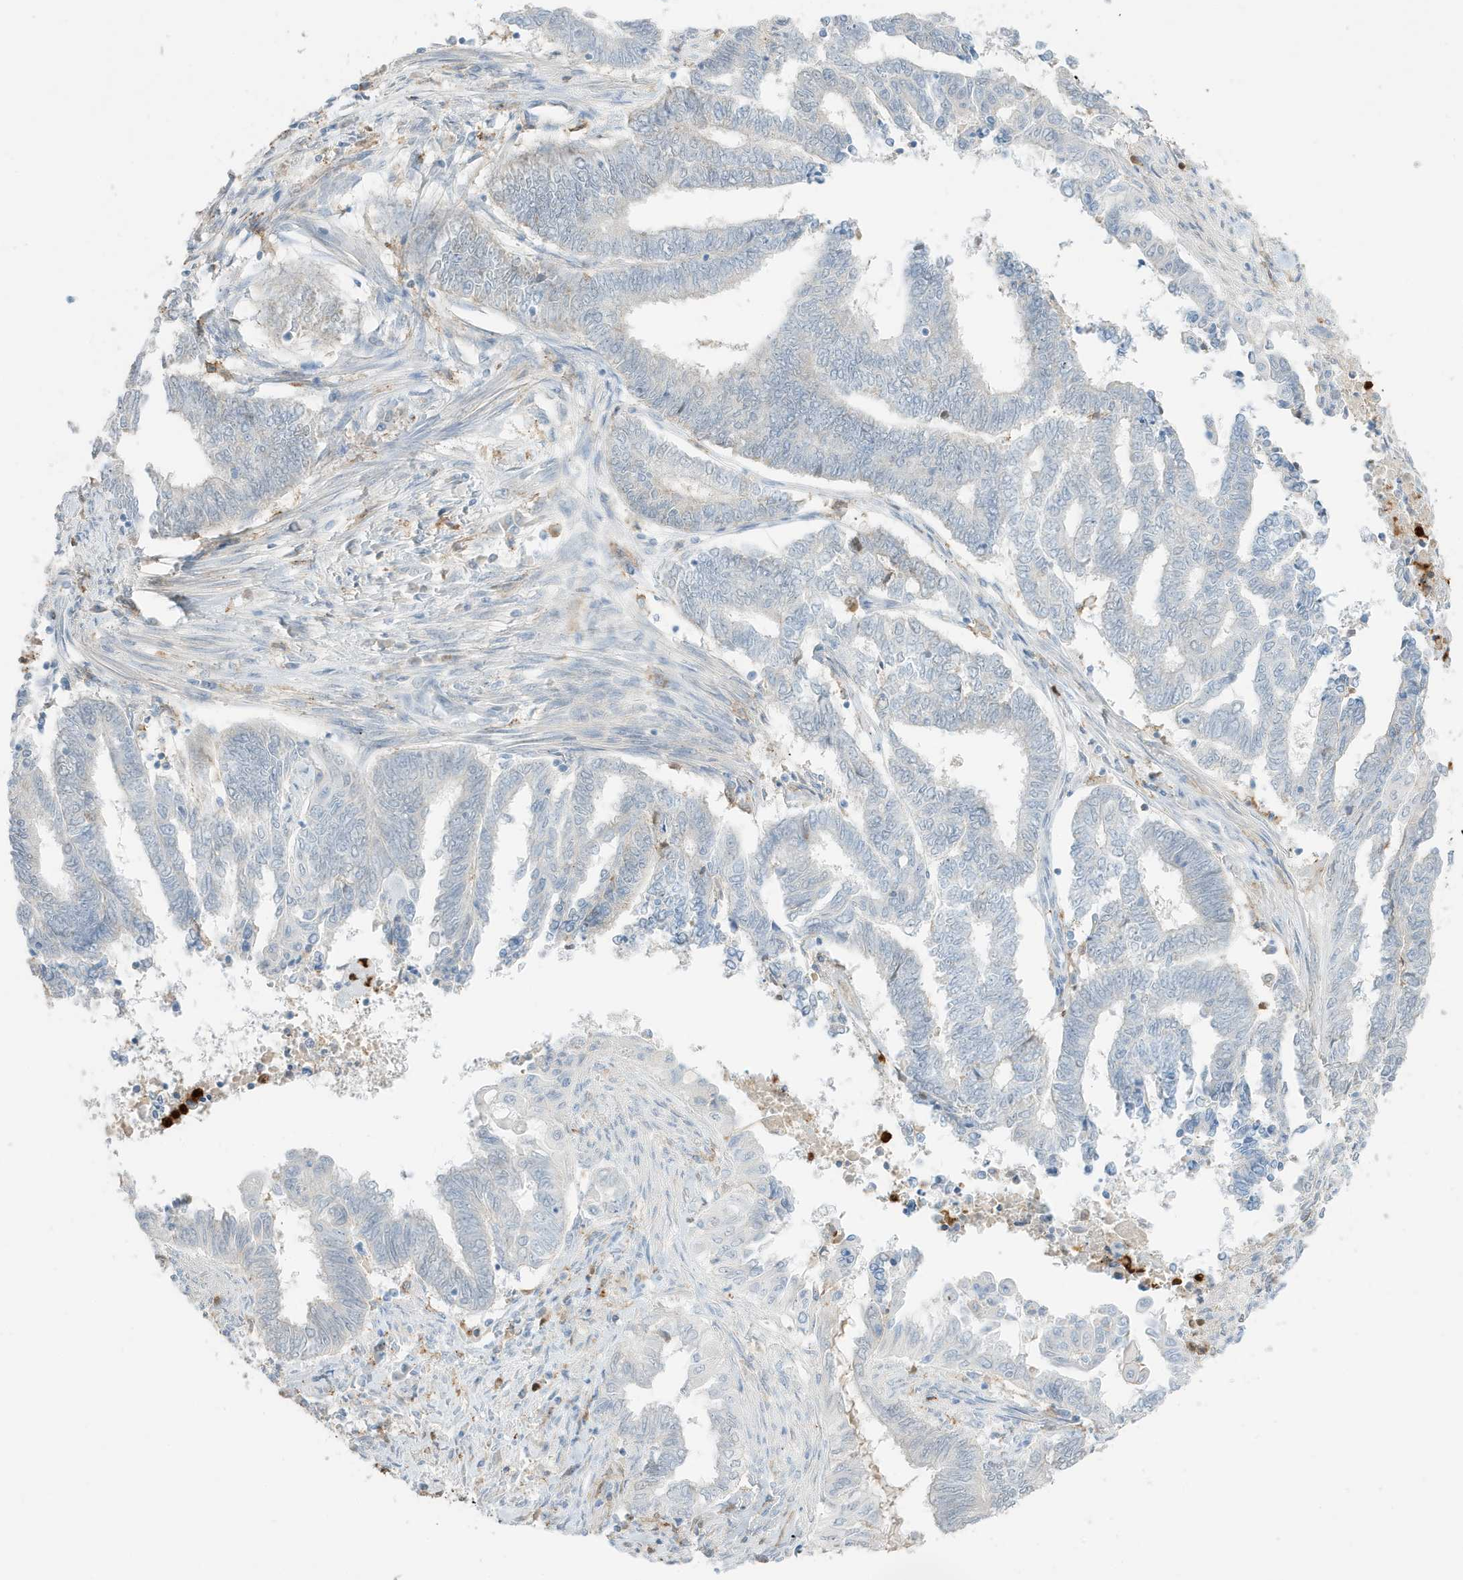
{"staining": {"intensity": "negative", "quantity": "none", "location": "none"}, "tissue": "endometrial cancer", "cell_type": "Tumor cells", "image_type": "cancer", "snomed": [{"axis": "morphology", "description": "Adenocarcinoma, NOS"}, {"axis": "topography", "description": "Uterus"}, {"axis": "topography", "description": "Endometrium"}], "caption": "Protein analysis of endometrial adenocarcinoma demonstrates no significant staining in tumor cells. (DAB (3,3'-diaminobenzidine) immunohistochemistry visualized using brightfield microscopy, high magnification).", "gene": "GCA", "patient": {"sex": "female", "age": 70}}